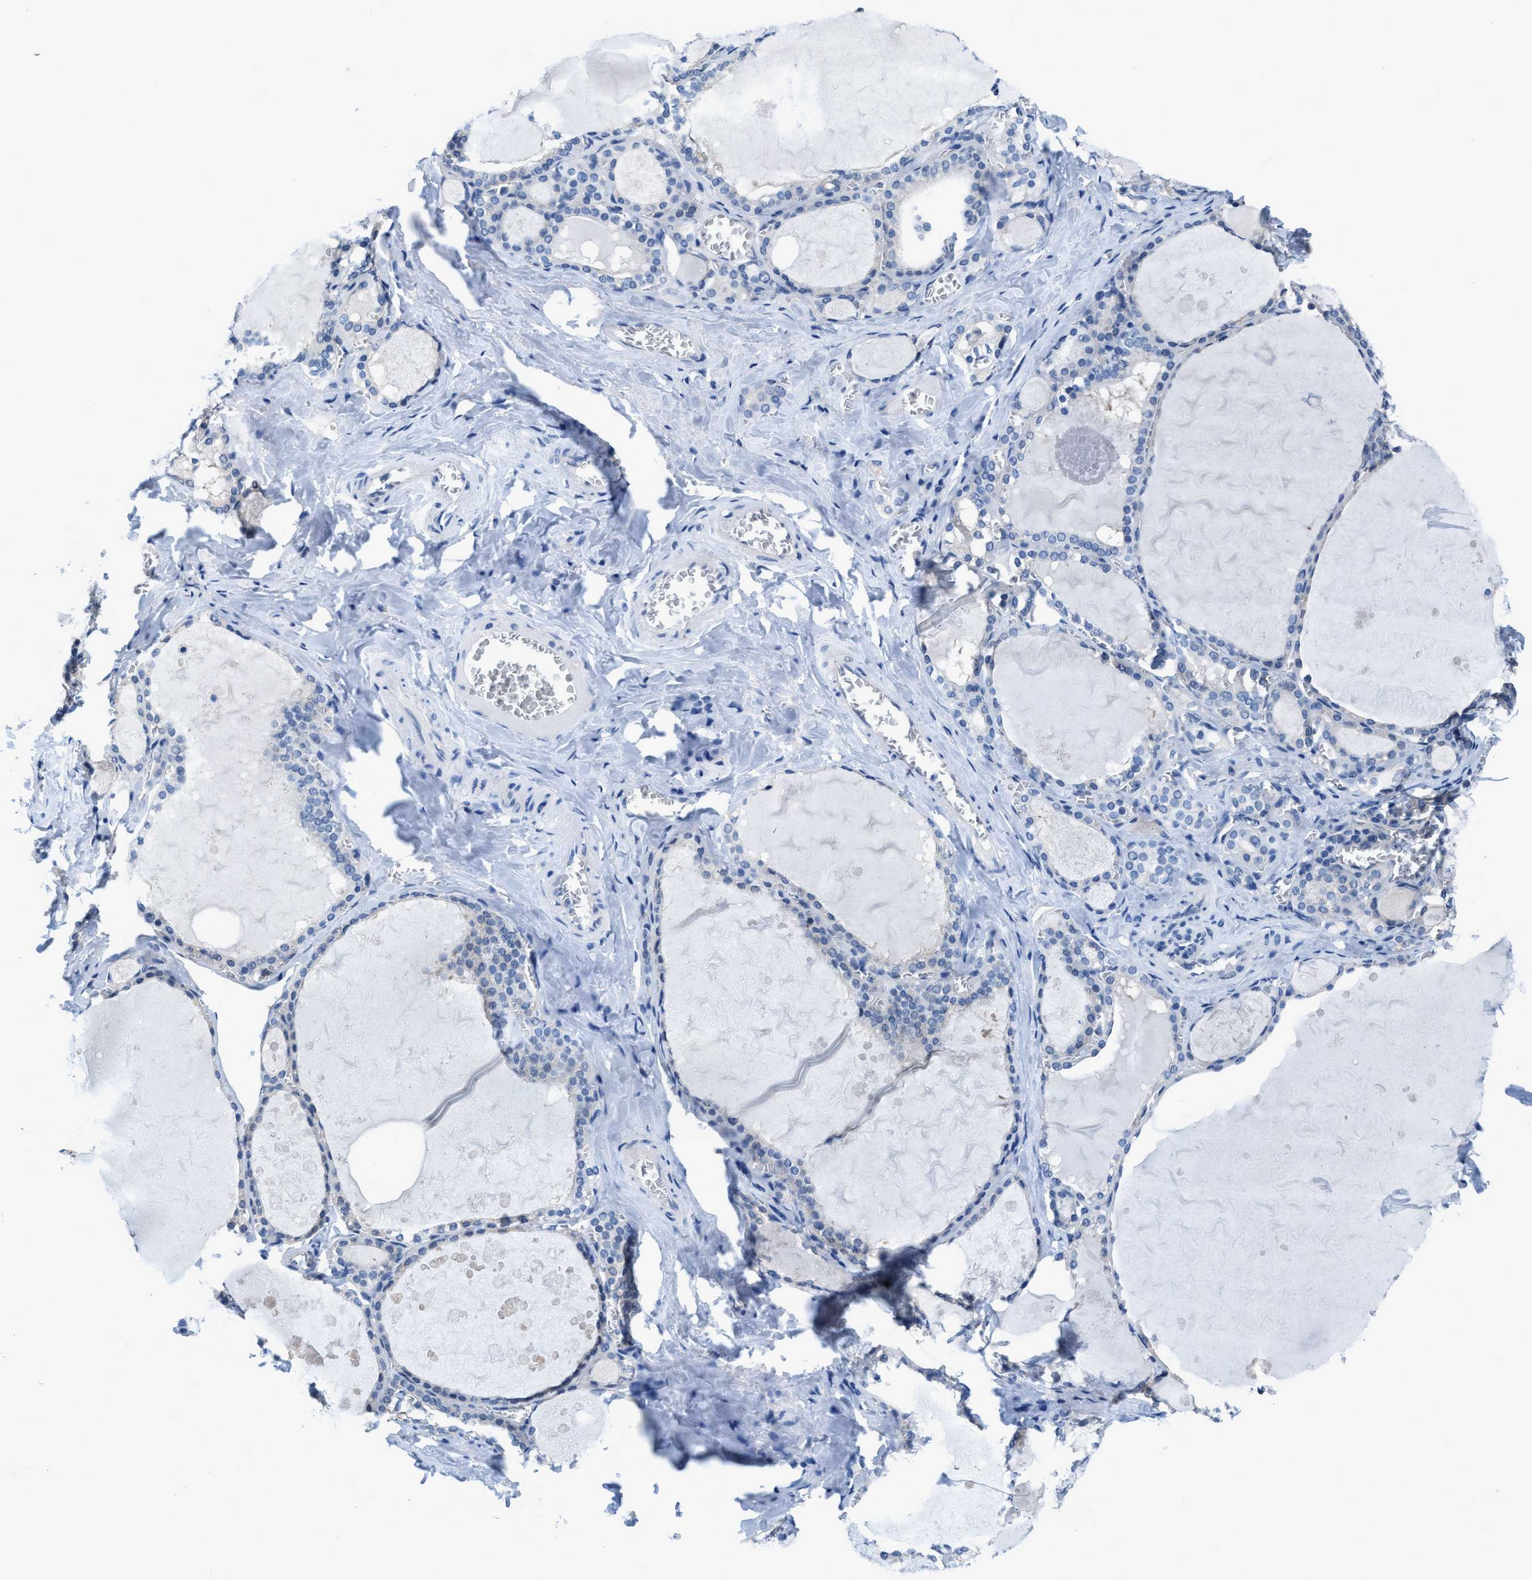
{"staining": {"intensity": "negative", "quantity": "none", "location": "none"}, "tissue": "thyroid gland", "cell_type": "Glandular cells", "image_type": "normal", "snomed": [{"axis": "morphology", "description": "Normal tissue, NOS"}, {"axis": "topography", "description": "Thyroid gland"}], "caption": "The immunohistochemistry micrograph has no significant expression in glandular cells of thyroid gland.", "gene": "NUDT5", "patient": {"sex": "male", "age": 56}}